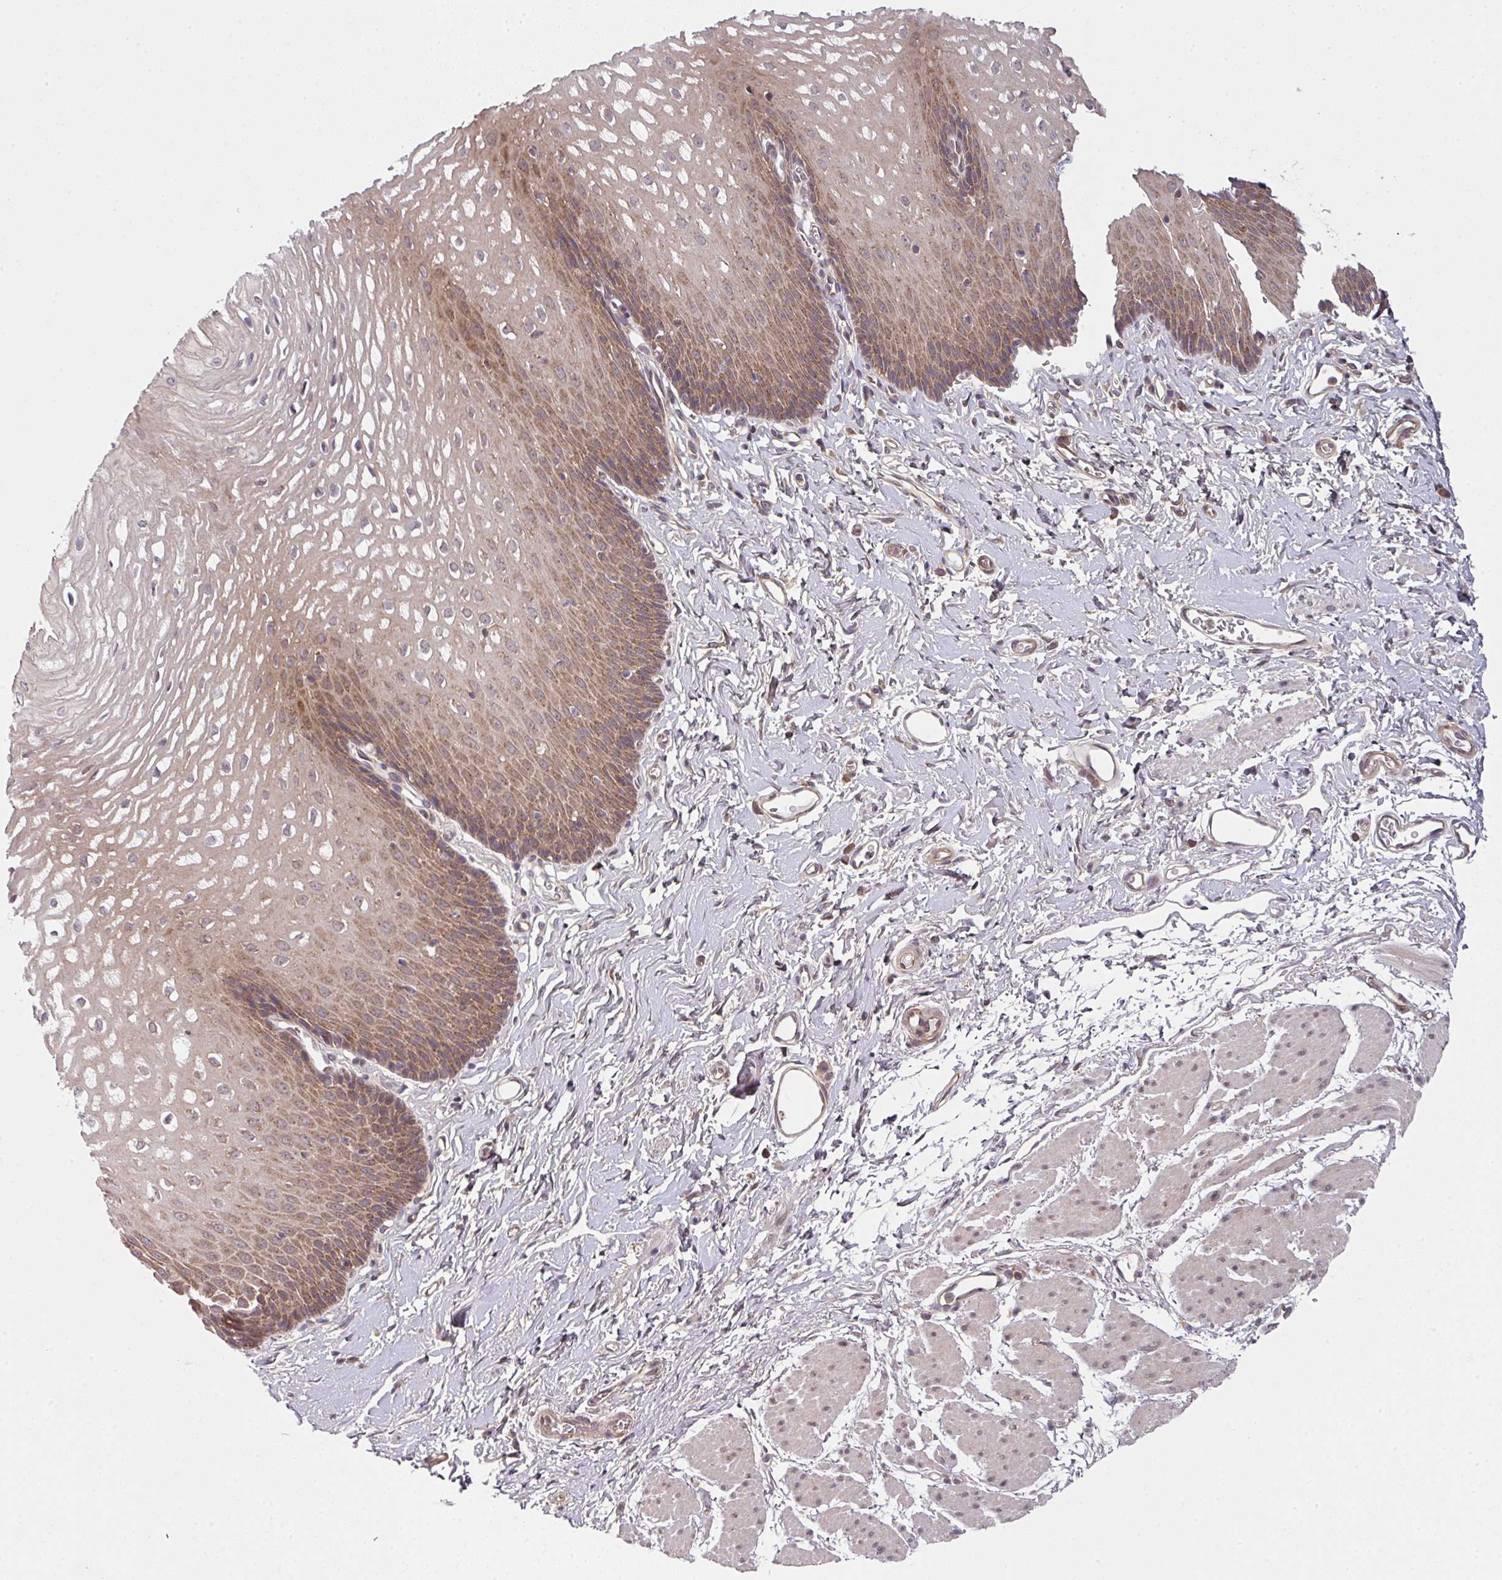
{"staining": {"intensity": "moderate", "quantity": ">75%", "location": "cytoplasmic/membranous"}, "tissue": "esophagus", "cell_type": "Squamous epithelial cells", "image_type": "normal", "snomed": [{"axis": "morphology", "description": "Normal tissue, NOS"}, {"axis": "topography", "description": "Esophagus"}], "caption": "IHC of benign human esophagus shows medium levels of moderate cytoplasmic/membranous positivity in about >75% of squamous epithelial cells. (DAB = brown stain, brightfield microscopy at high magnification).", "gene": "CAMLG", "patient": {"sex": "male", "age": 70}}